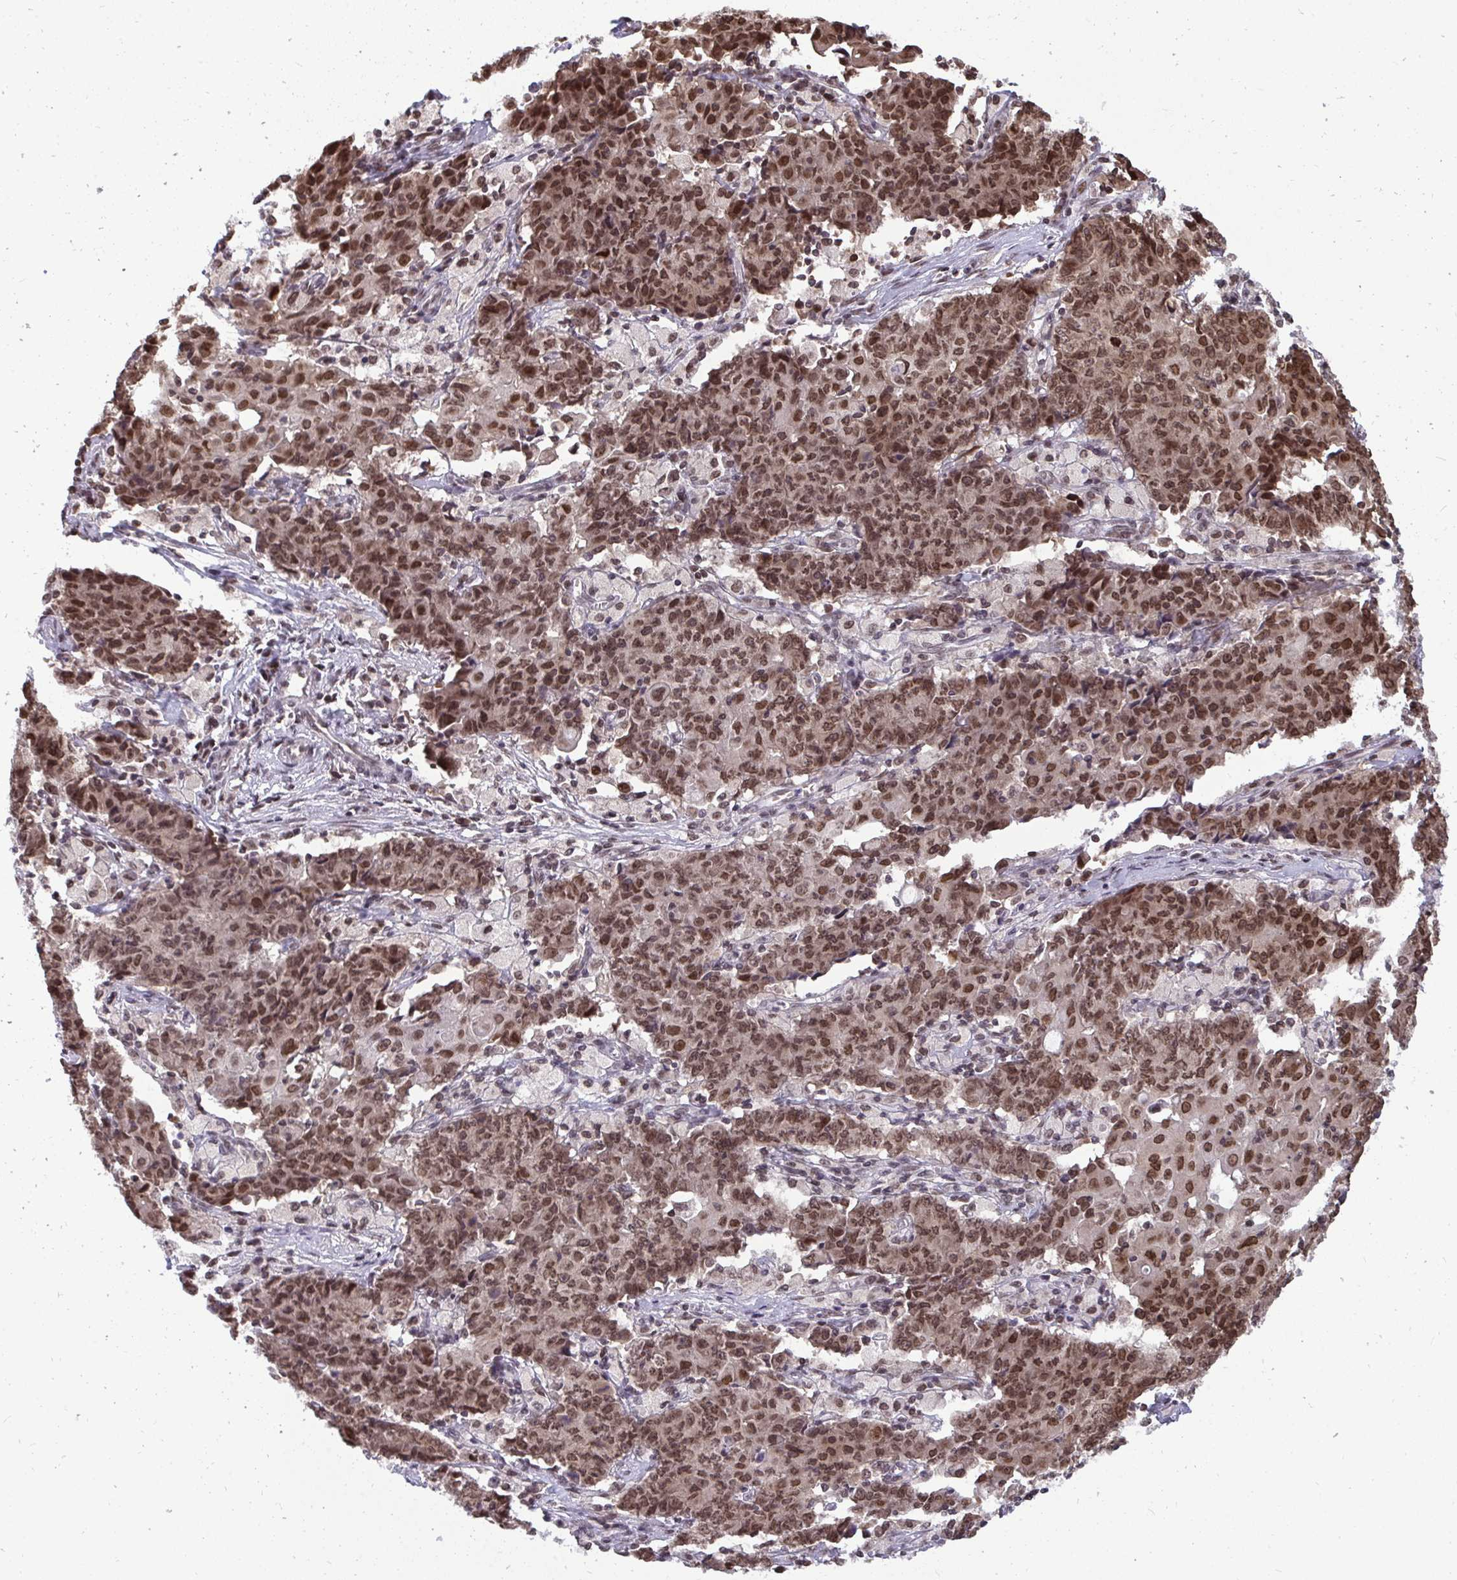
{"staining": {"intensity": "moderate", "quantity": ">75%", "location": "nuclear"}, "tissue": "ovarian cancer", "cell_type": "Tumor cells", "image_type": "cancer", "snomed": [{"axis": "morphology", "description": "Carcinoma, endometroid"}, {"axis": "topography", "description": "Ovary"}], "caption": "Ovarian cancer stained with a brown dye exhibits moderate nuclear positive positivity in about >75% of tumor cells.", "gene": "JPT1", "patient": {"sex": "female", "age": 42}}